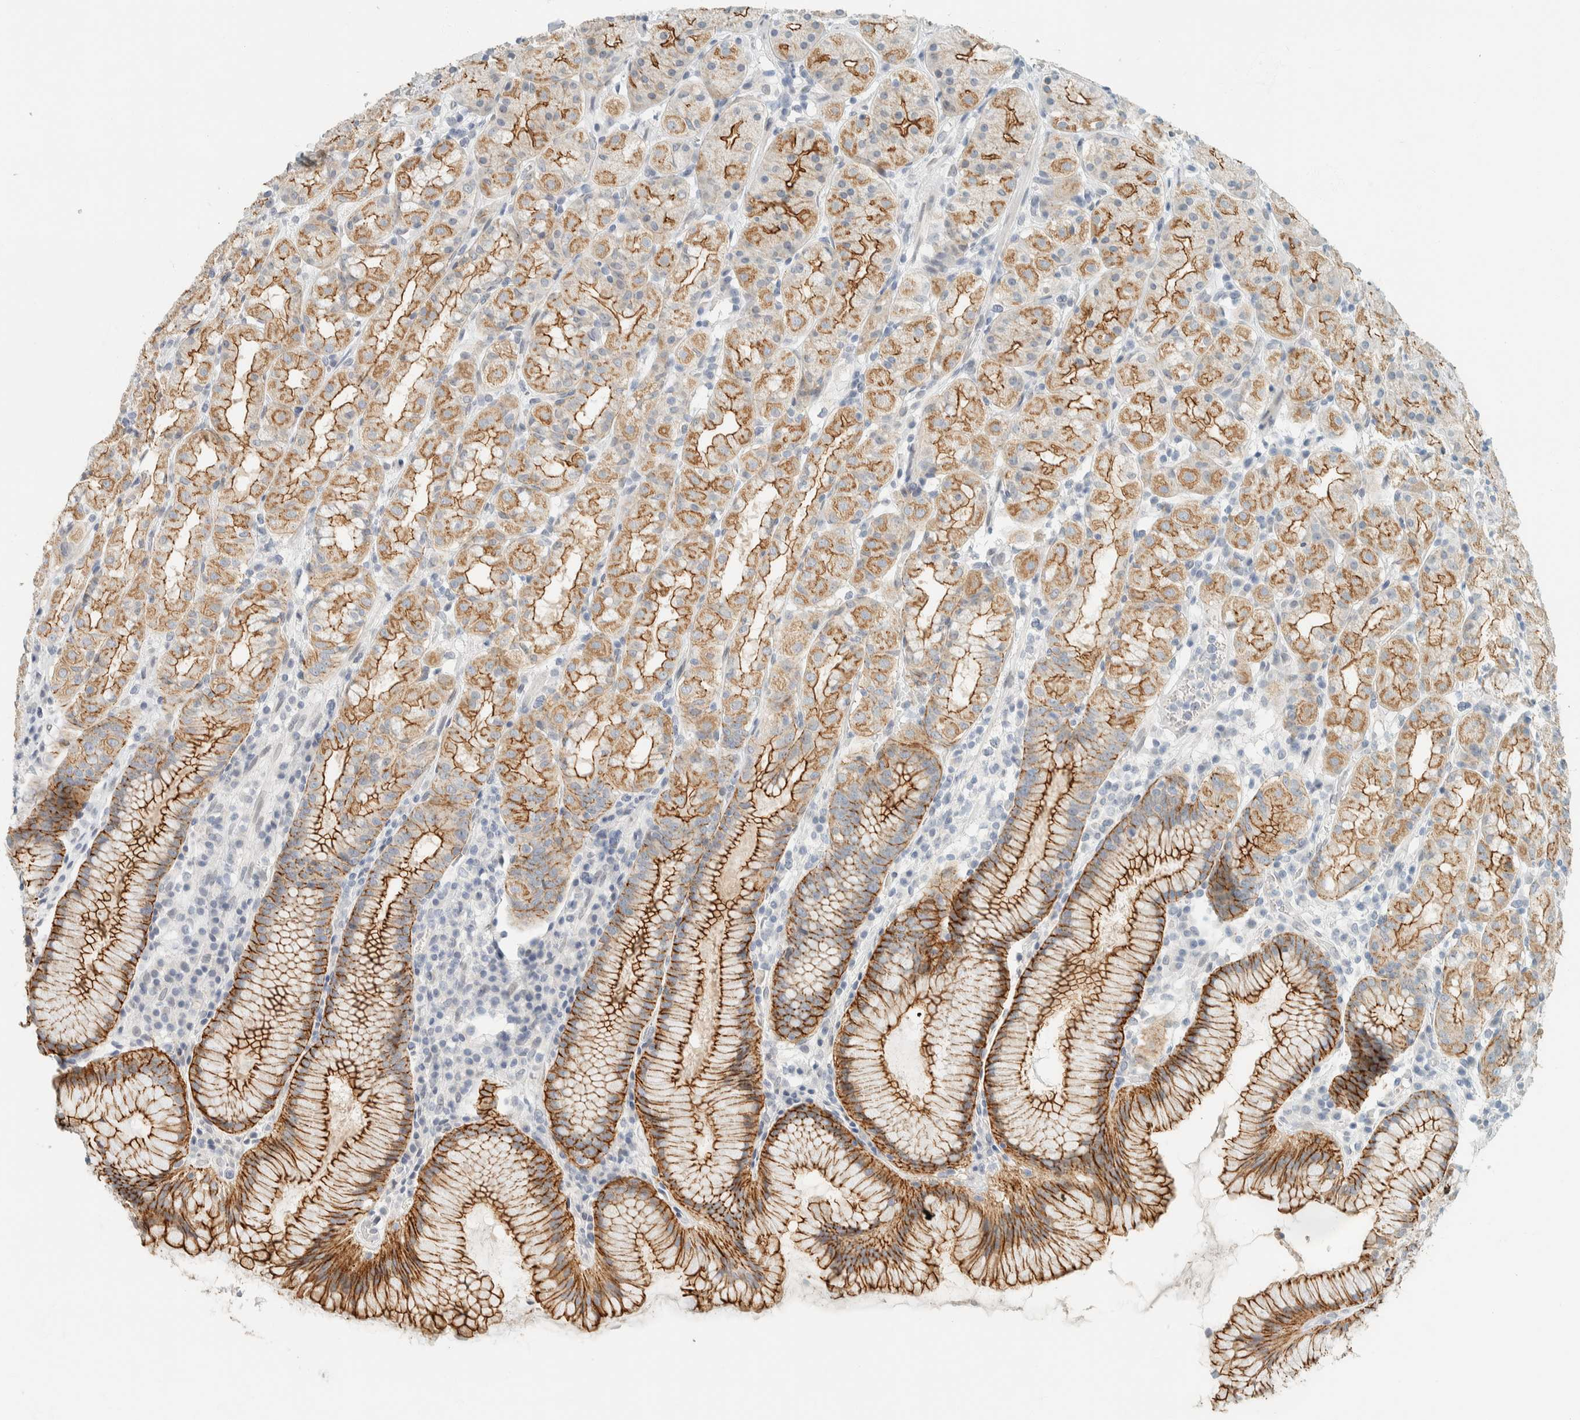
{"staining": {"intensity": "moderate", "quantity": ">75%", "location": "cytoplasmic/membranous"}, "tissue": "stomach", "cell_type": "Glandular cells", "image_type": "normal", "snomed": [{"axis": "morphology", "description": "Normal tissue, NOS"}, {"axis": "topography", "description": "Stomach, lower"}], "caption": "Glandular cells reveal medium levels of moderate cytoplasmic/membranous expression in approximately >75% of cells in normal stomach.", "gene": "C1QTNF12", "patient": {"sex": "female", "age": 56}}